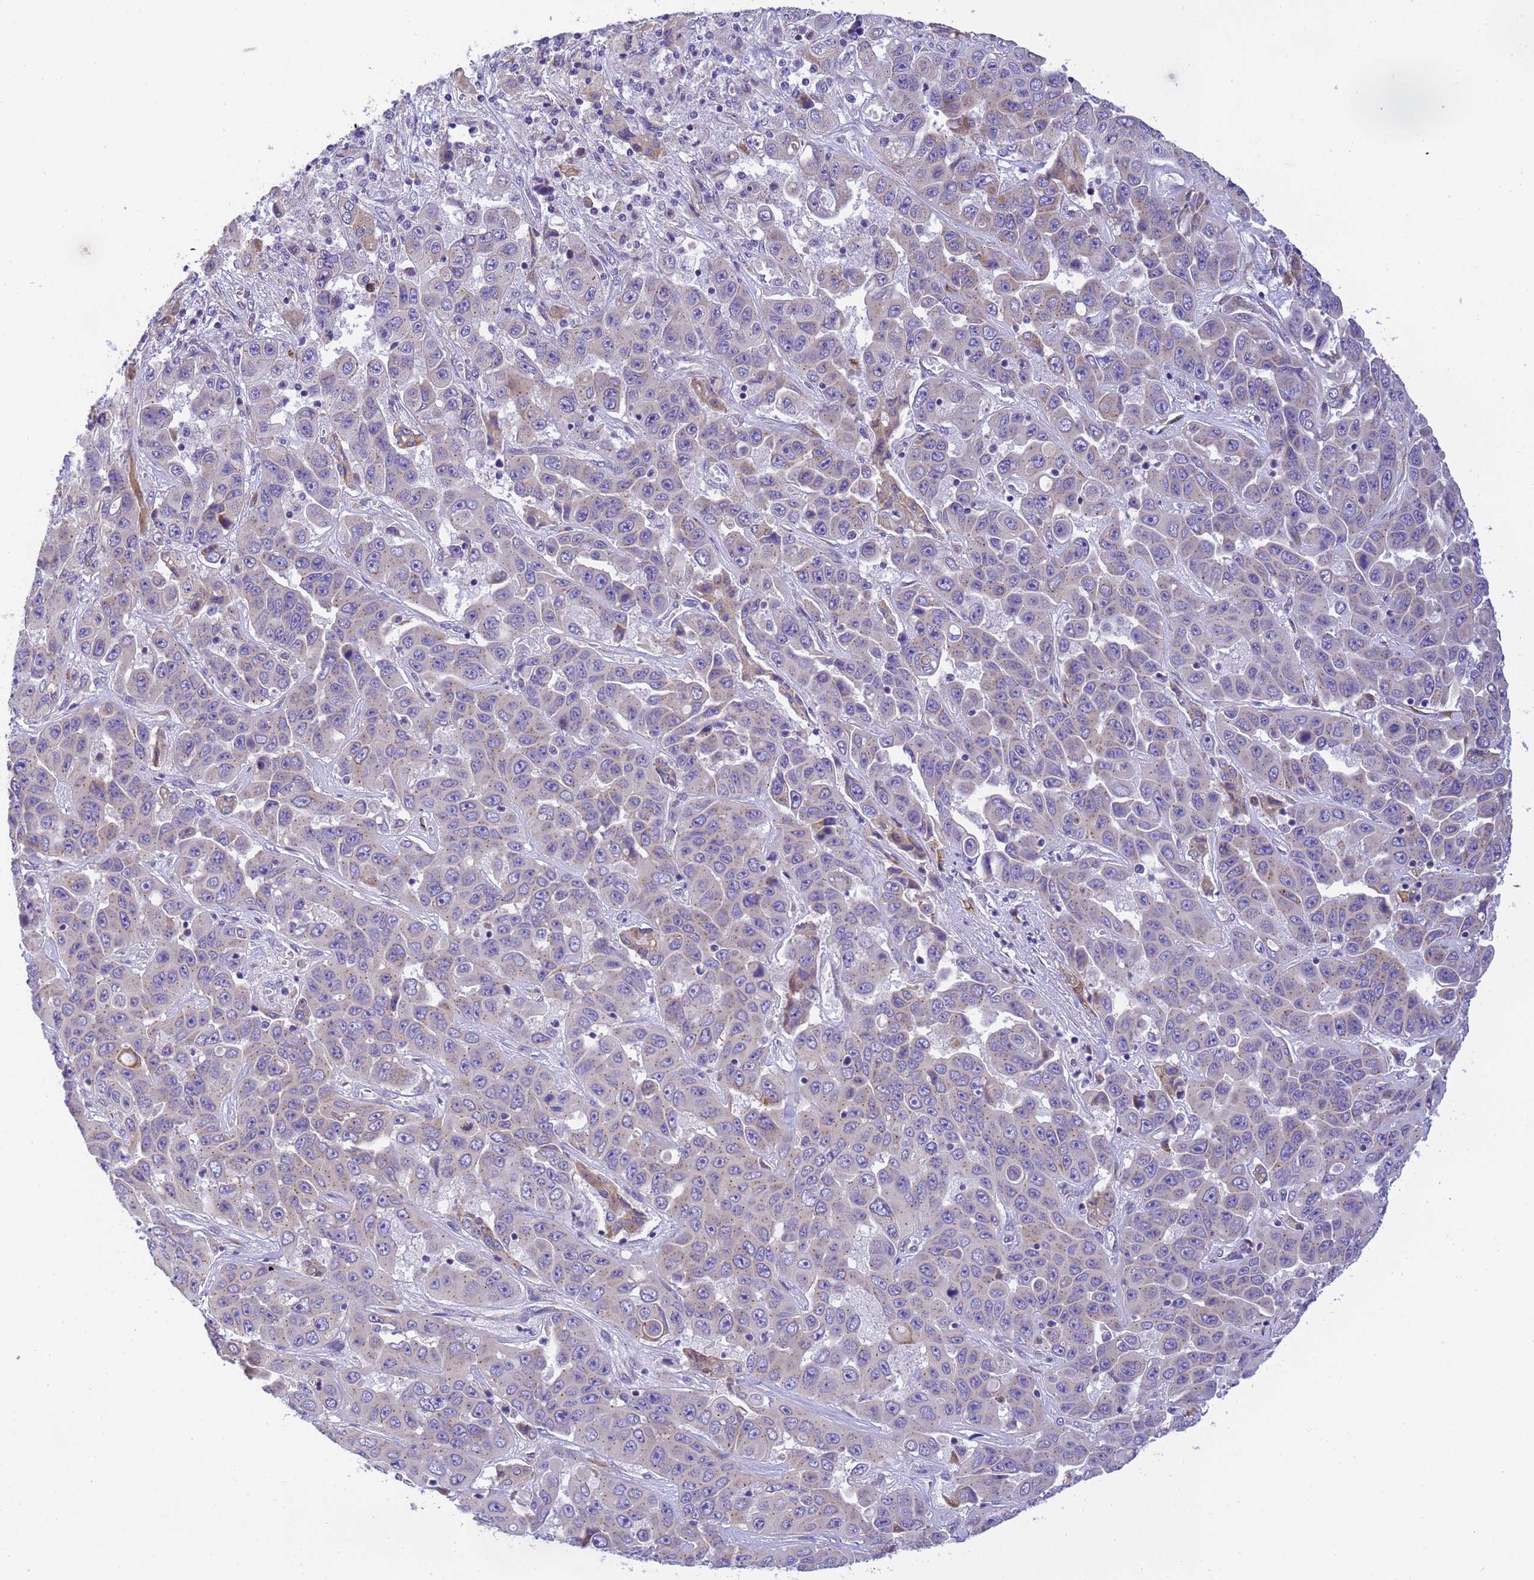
{"staining": {"intensity": "negative", "quantity": "none", "location": "none"}, "tissue": "liver cancer", "cell_type": "Tumor cells", "image_type": "cancer", "snomed": [{"axis": "morphology", "description": "Cholangiocarcinoma"}, {"axis": "topography", "description": "Liver"}], "caption": "Immunohistochemistry histopathology image of cholangiocarcinoma (liver) stained for a protein (brown), which shows no expression in tumor cells.", "gene": "RHBDD3", "patient": {"sex": "female", "age": 52}}